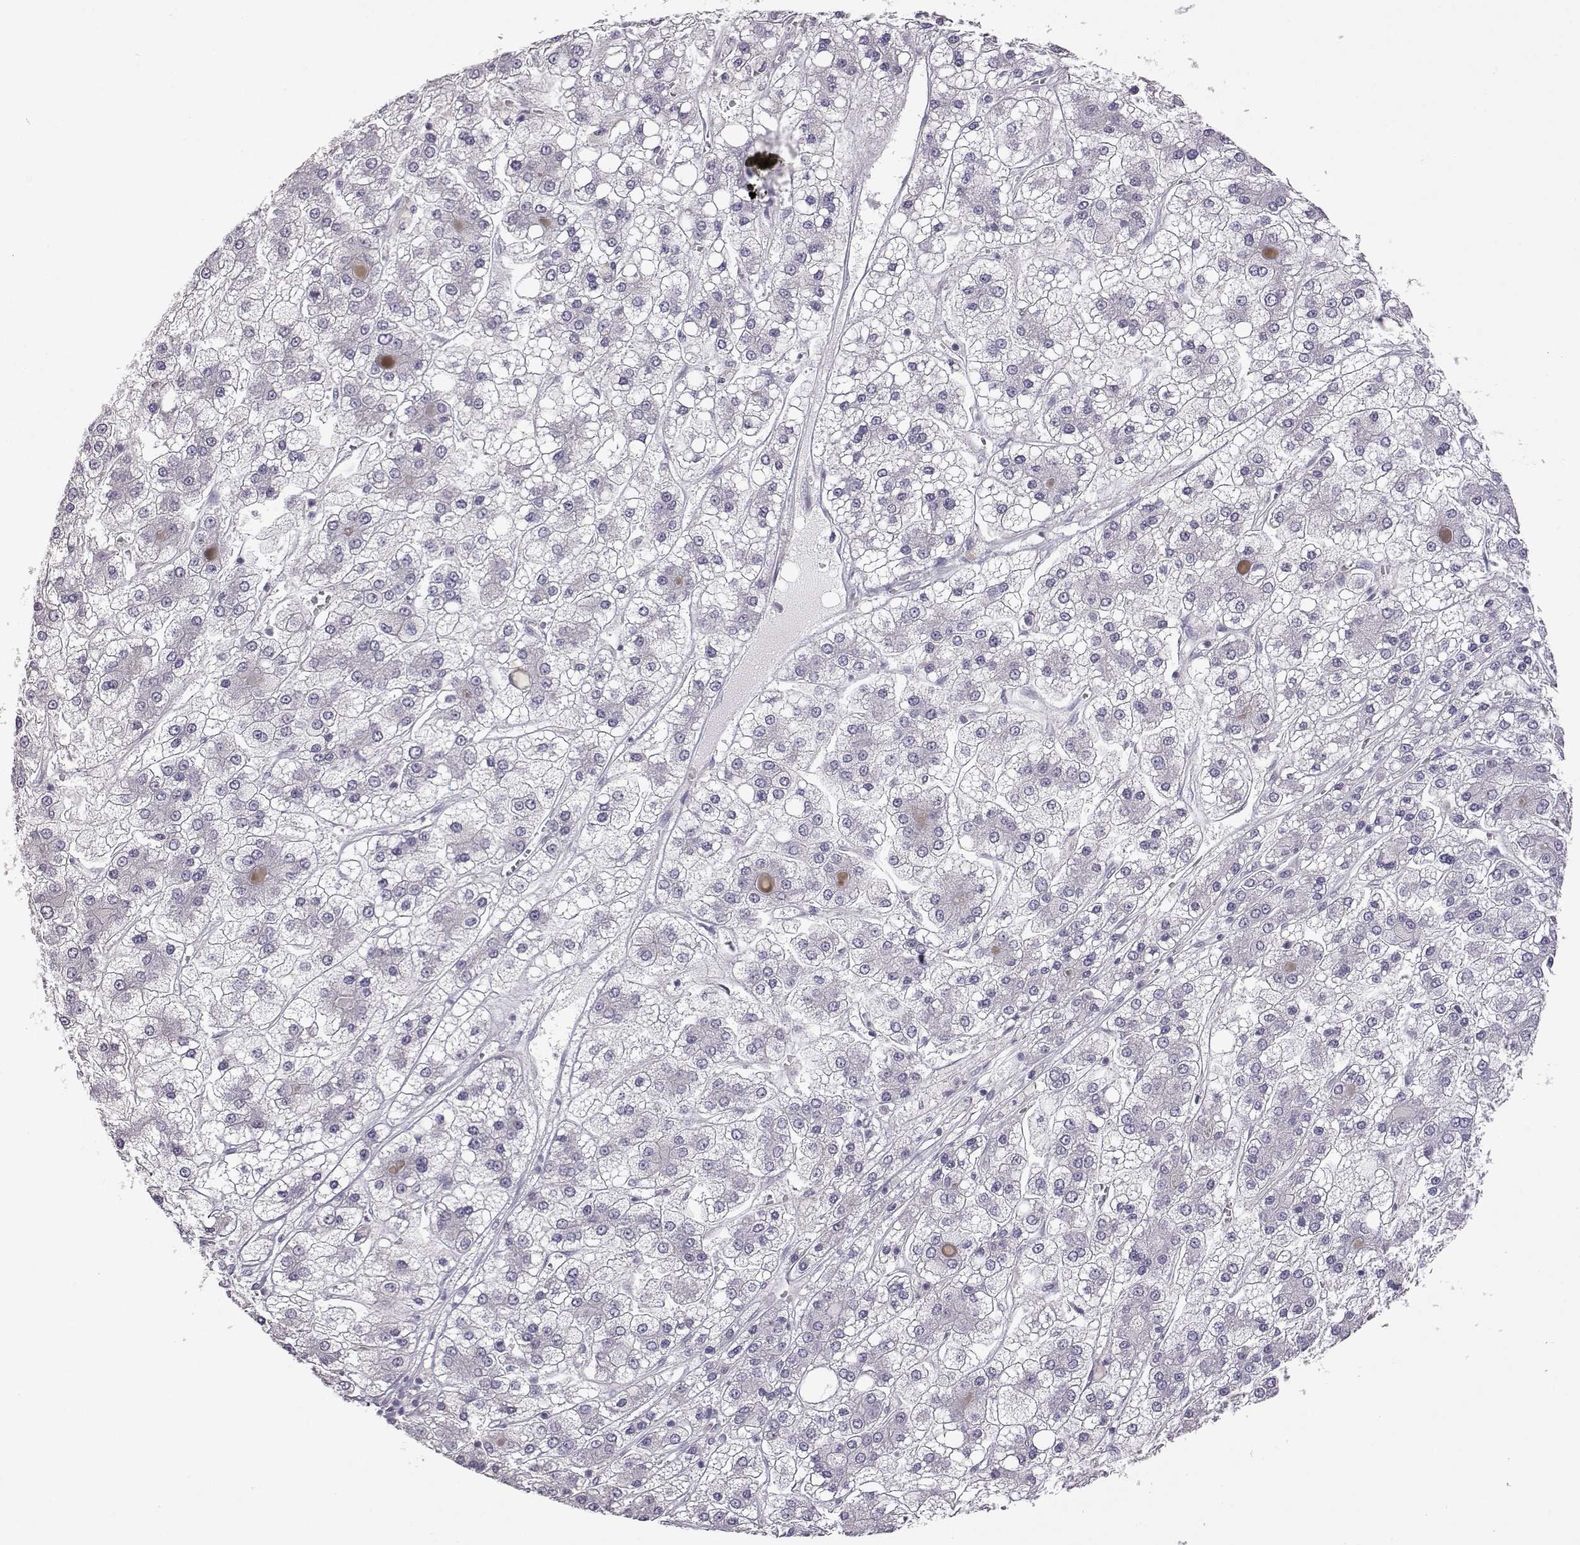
{"staining": {"intensity": "negative", "quantity": "none", "location": "none"}, "tissue": "liver cancer", "cell_type": "Tumor cells", "image_type": "cancer", "snomed": [{"axis": "morphology", "description": "Carcinoma, Hepatocellular, NOS"}, {"axis": "topography", "description": "Liver"}], "caption": "Tumor cells are negative for protein expression in human liver hepatocellular carcinoma.", "gene": "VGF", "patient": {"sex": "male", "age": 73}}